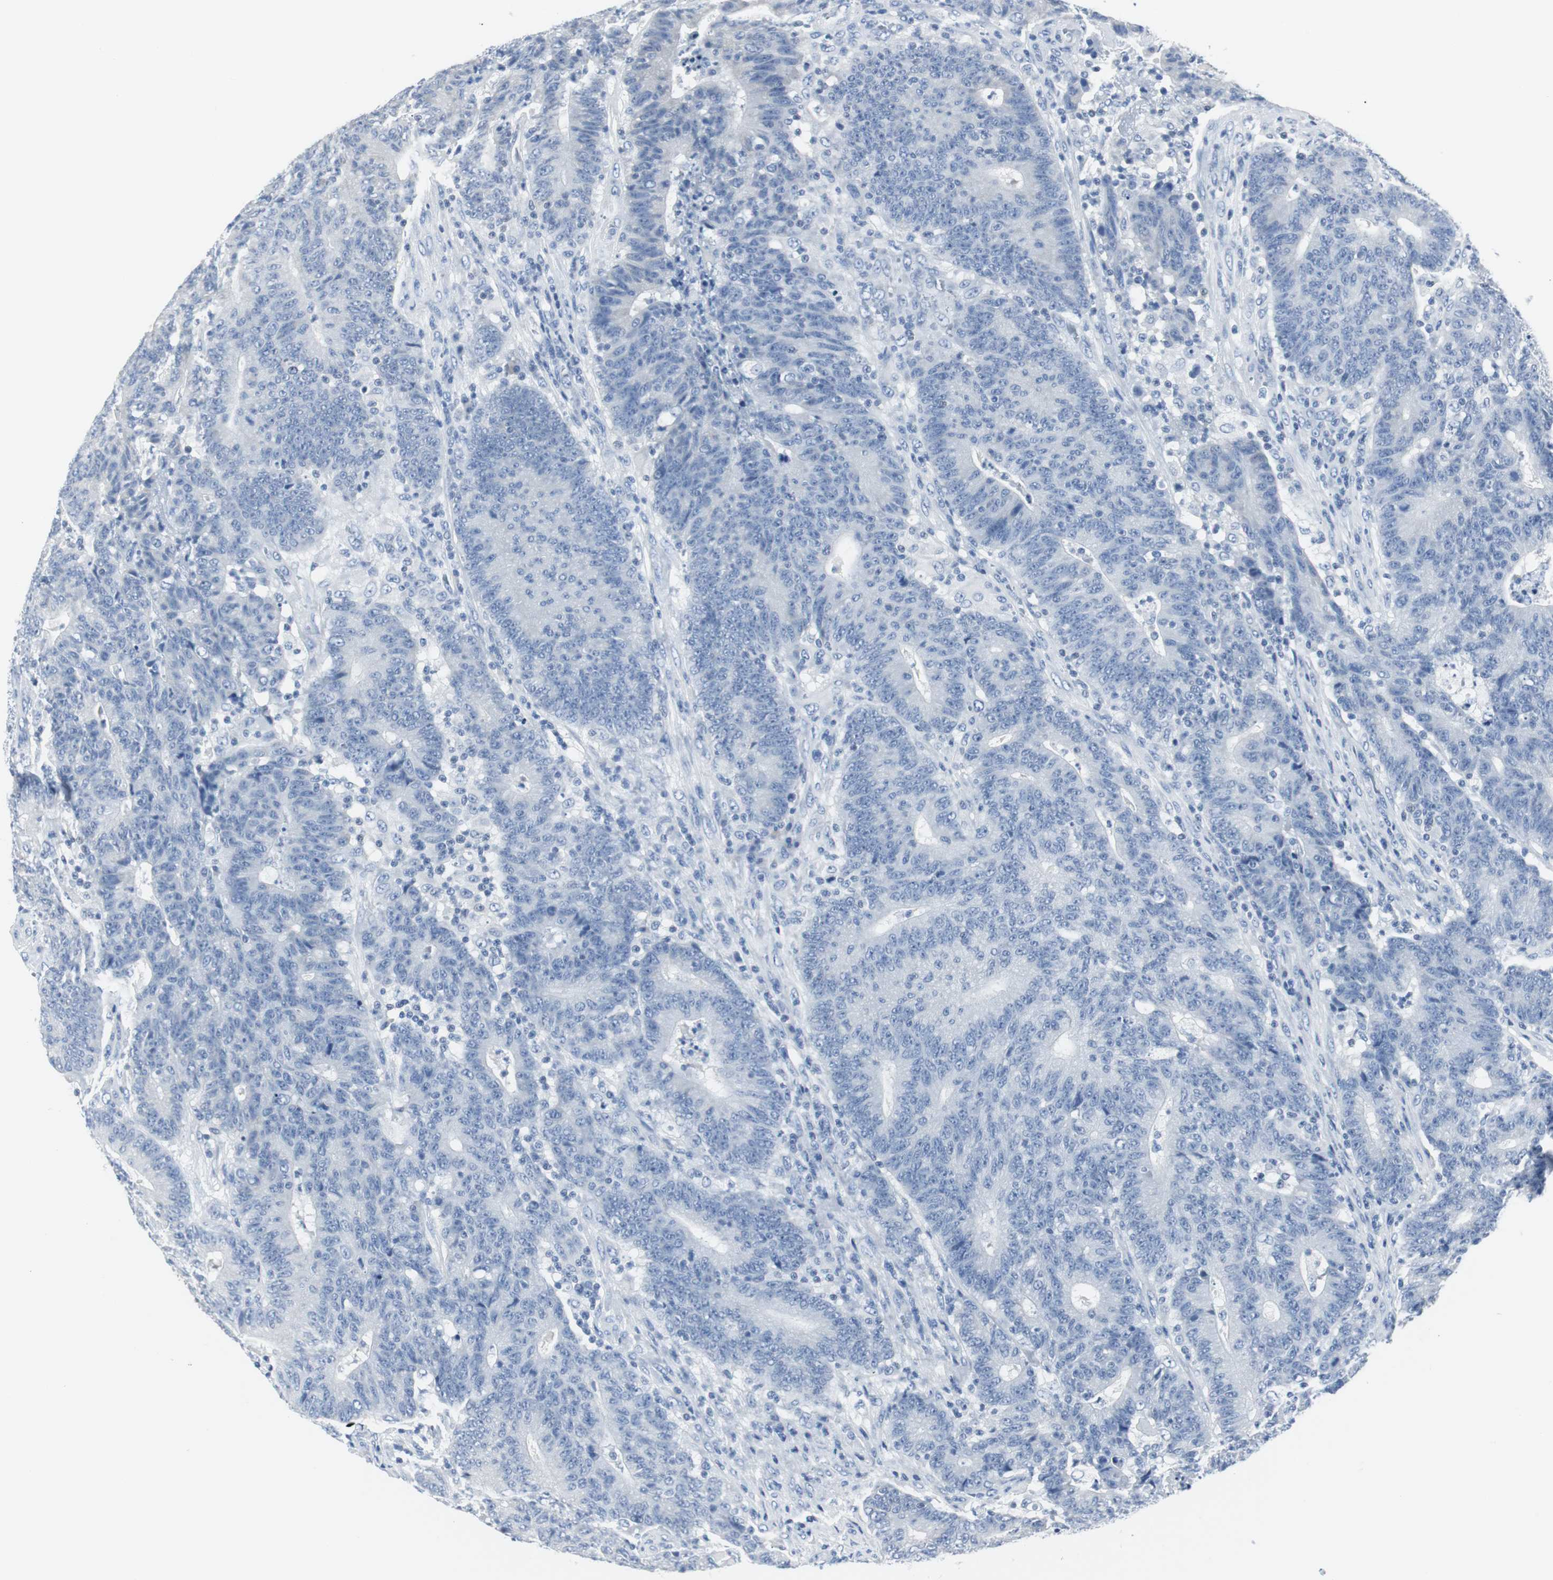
{"staining": {"intensity": "negative", "quantity": "none", "location": "none"}, "tissue": "colorectal cancer", "cell_type": "Tumor cells", "image_type": "cancer", "snomed": [{"axis": "morphology", "description": "Normal tissue, NOS"}, {"axis": "morphology", "description": "Adenocarcinoma, NOS"}, {"axis": "topography", "description": "Colon"}], "caption": "Adenocarcinoma (colorectal) was stained to show a protein in brown. There is no significant positivity in tumor cells. (Immunohistochemistry, brightfield microscopy, high magnification).", "gene": "GAP43", "patient": {"sex": "female", "age": 75}}